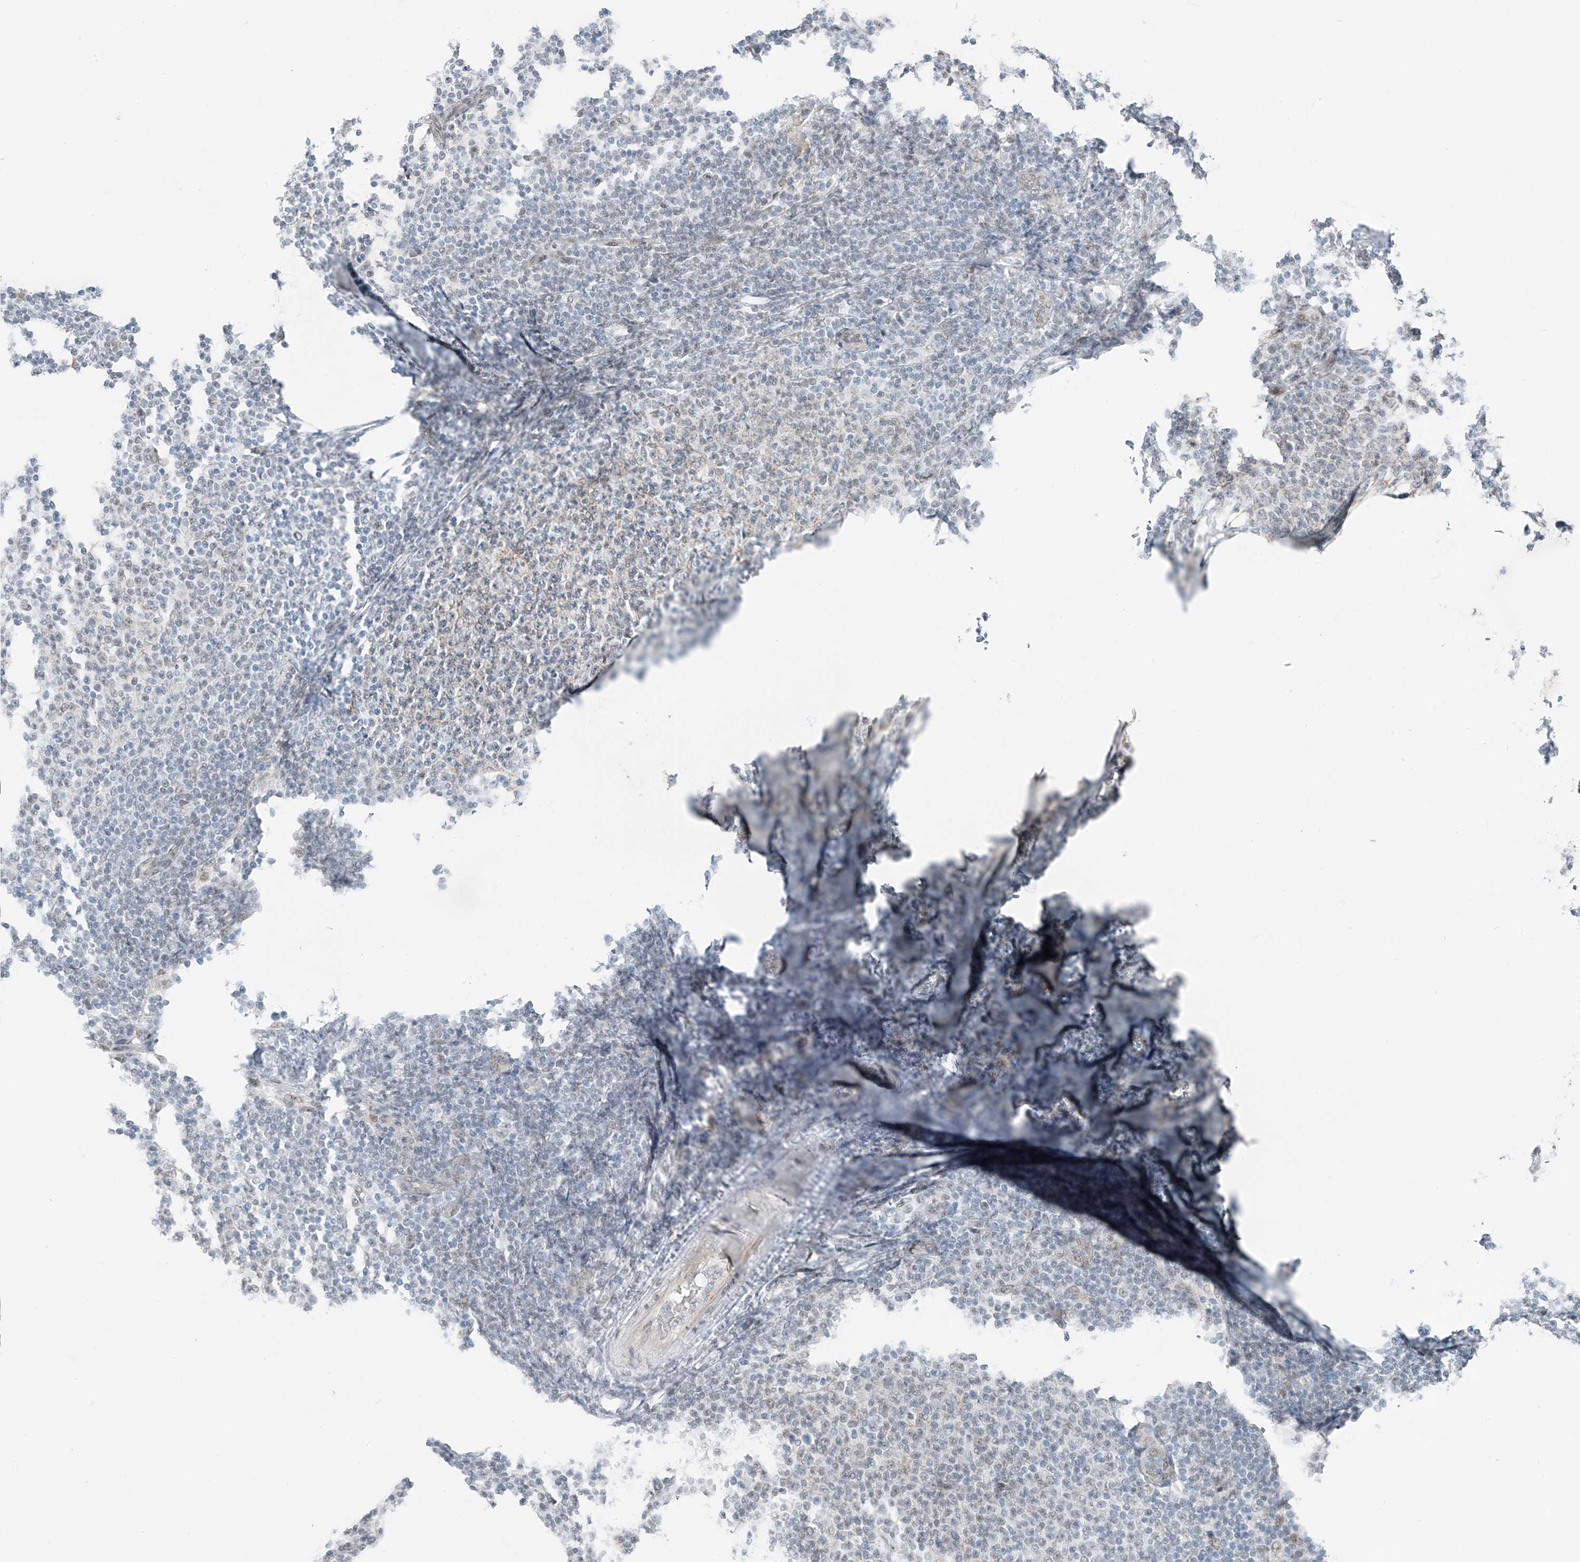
{"staining": {"intensity": "weak", "quantity": "<25%", "location": "nuclear"}, "tissue": "lymphoma", "cell_type": "Tumor cells", "image_type": "cancer", "snomed": [{"axis": "morphology", "description": "Malignant lymphoma, non-Hodgkin's type, Low grade"}, {"axis": "topography", "description": "Lymph node"}], "caption": "The histopathology image reveals no staining of tumor cells in low-grade malignant lymphoma, non-Hodgkin's type. (Immunohistochemistry (ihc), brightfield microscopy, high magnification).", "gene": "MCM9", "patient": {"sex": "male", "age": 66}}